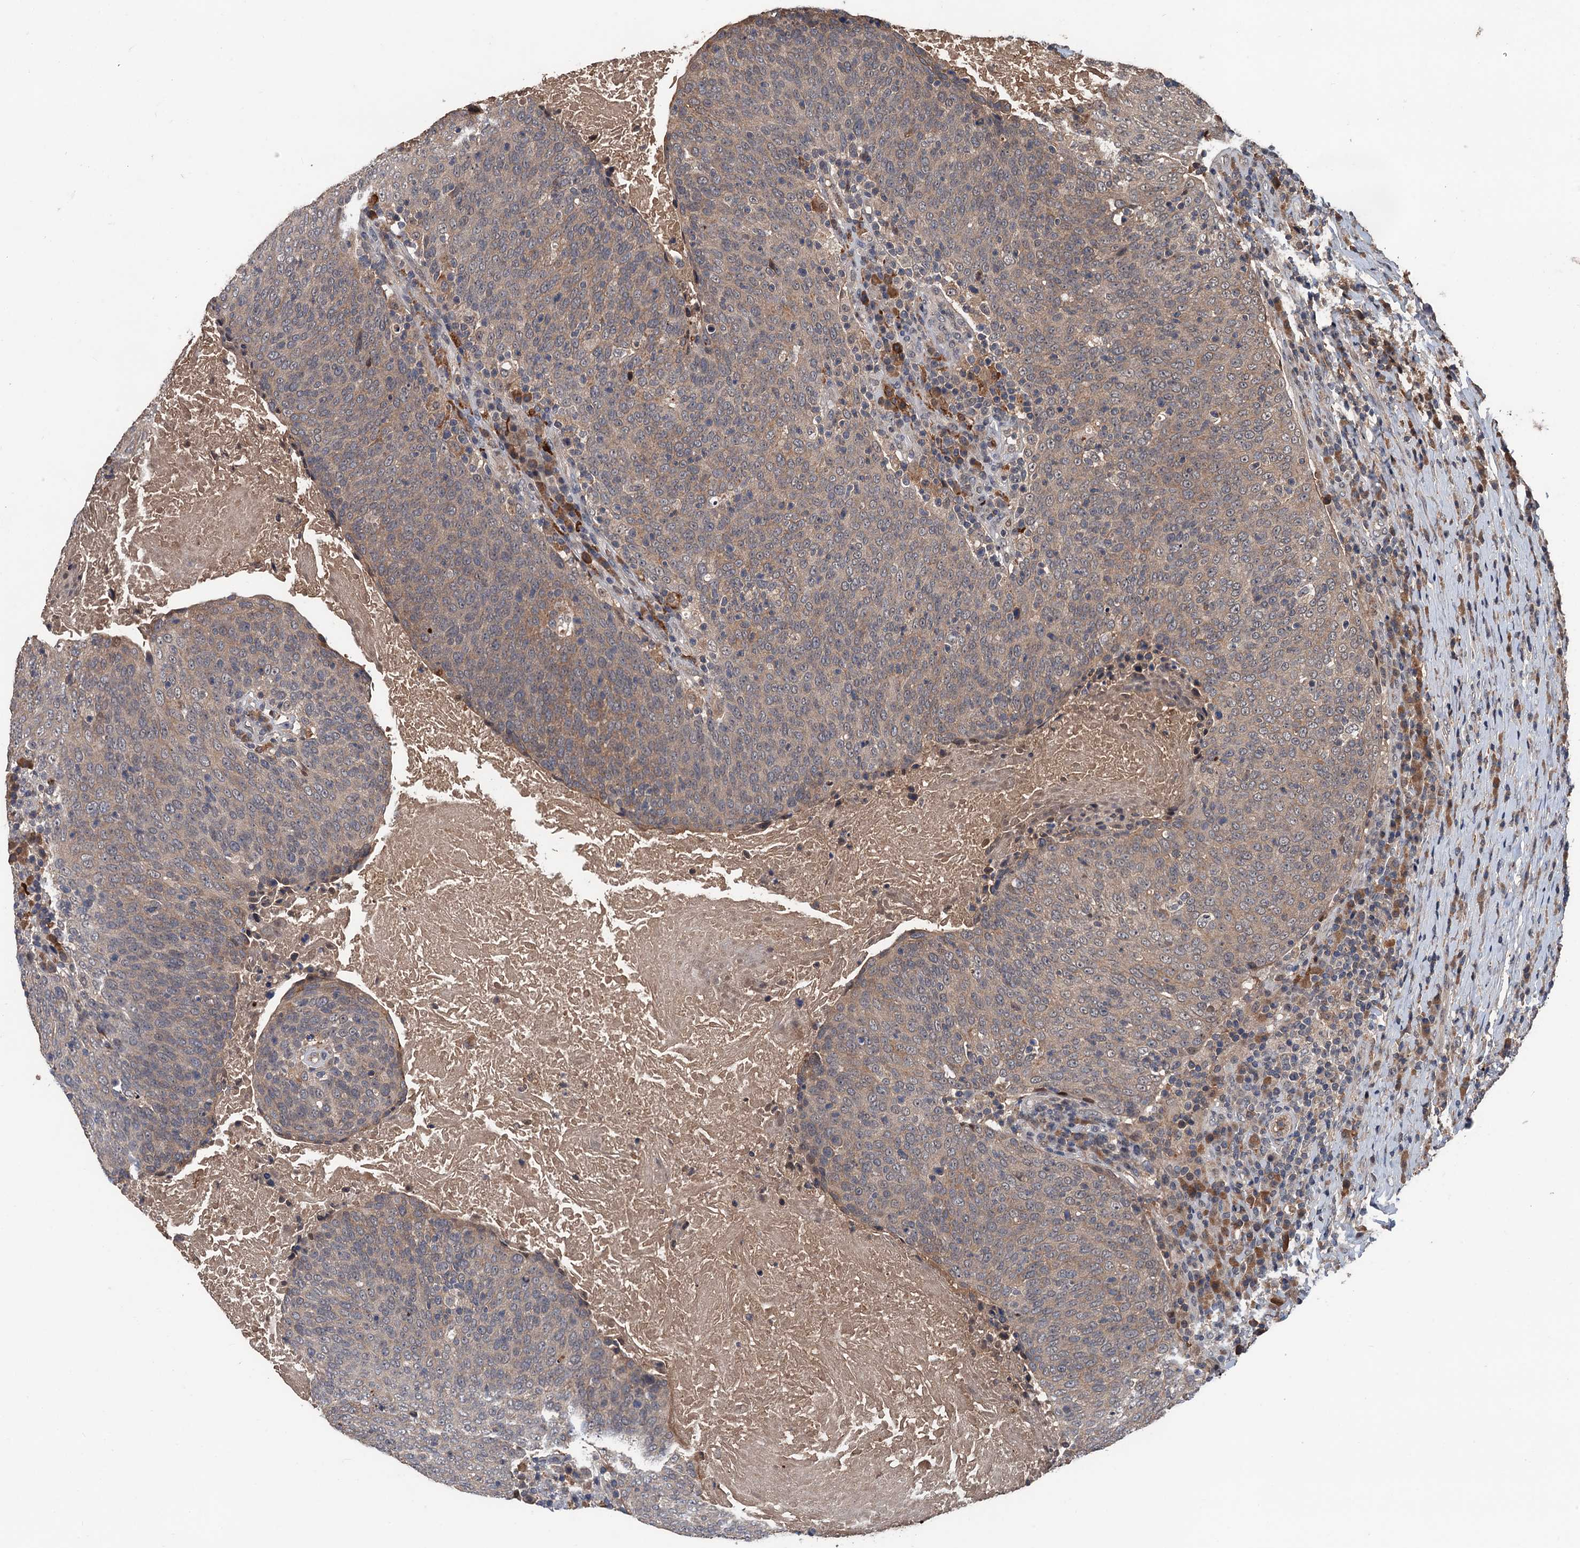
{"staining": {"intensity": "weak", "quantity": "25%-75%", "location": "cytoplasmic/membranous"}, "tissue": "head and neck cancer", "cell_type": "Tumor cells", "image_type": "cancer", "snomed": [{"axis": "morphology", "description": "Squamous cell carcinoma, NOS"}, {"axis": "morphology", "description": "Squamous cell carcinoma, metastatic, NOS"}, {"axis": "topography", "description": "Lymph node"}, {"axis": "topography", "description": "Head-Neck"}], "caption": "Brown immunohistochemical staining in squamous cell carcinoma (head and neck) displays weak cytoplasmic/membranous staining in about 25%-75% of tumor cells.", "gene": "ZNF438", "patient": {"sex": "male", "age": 62}}